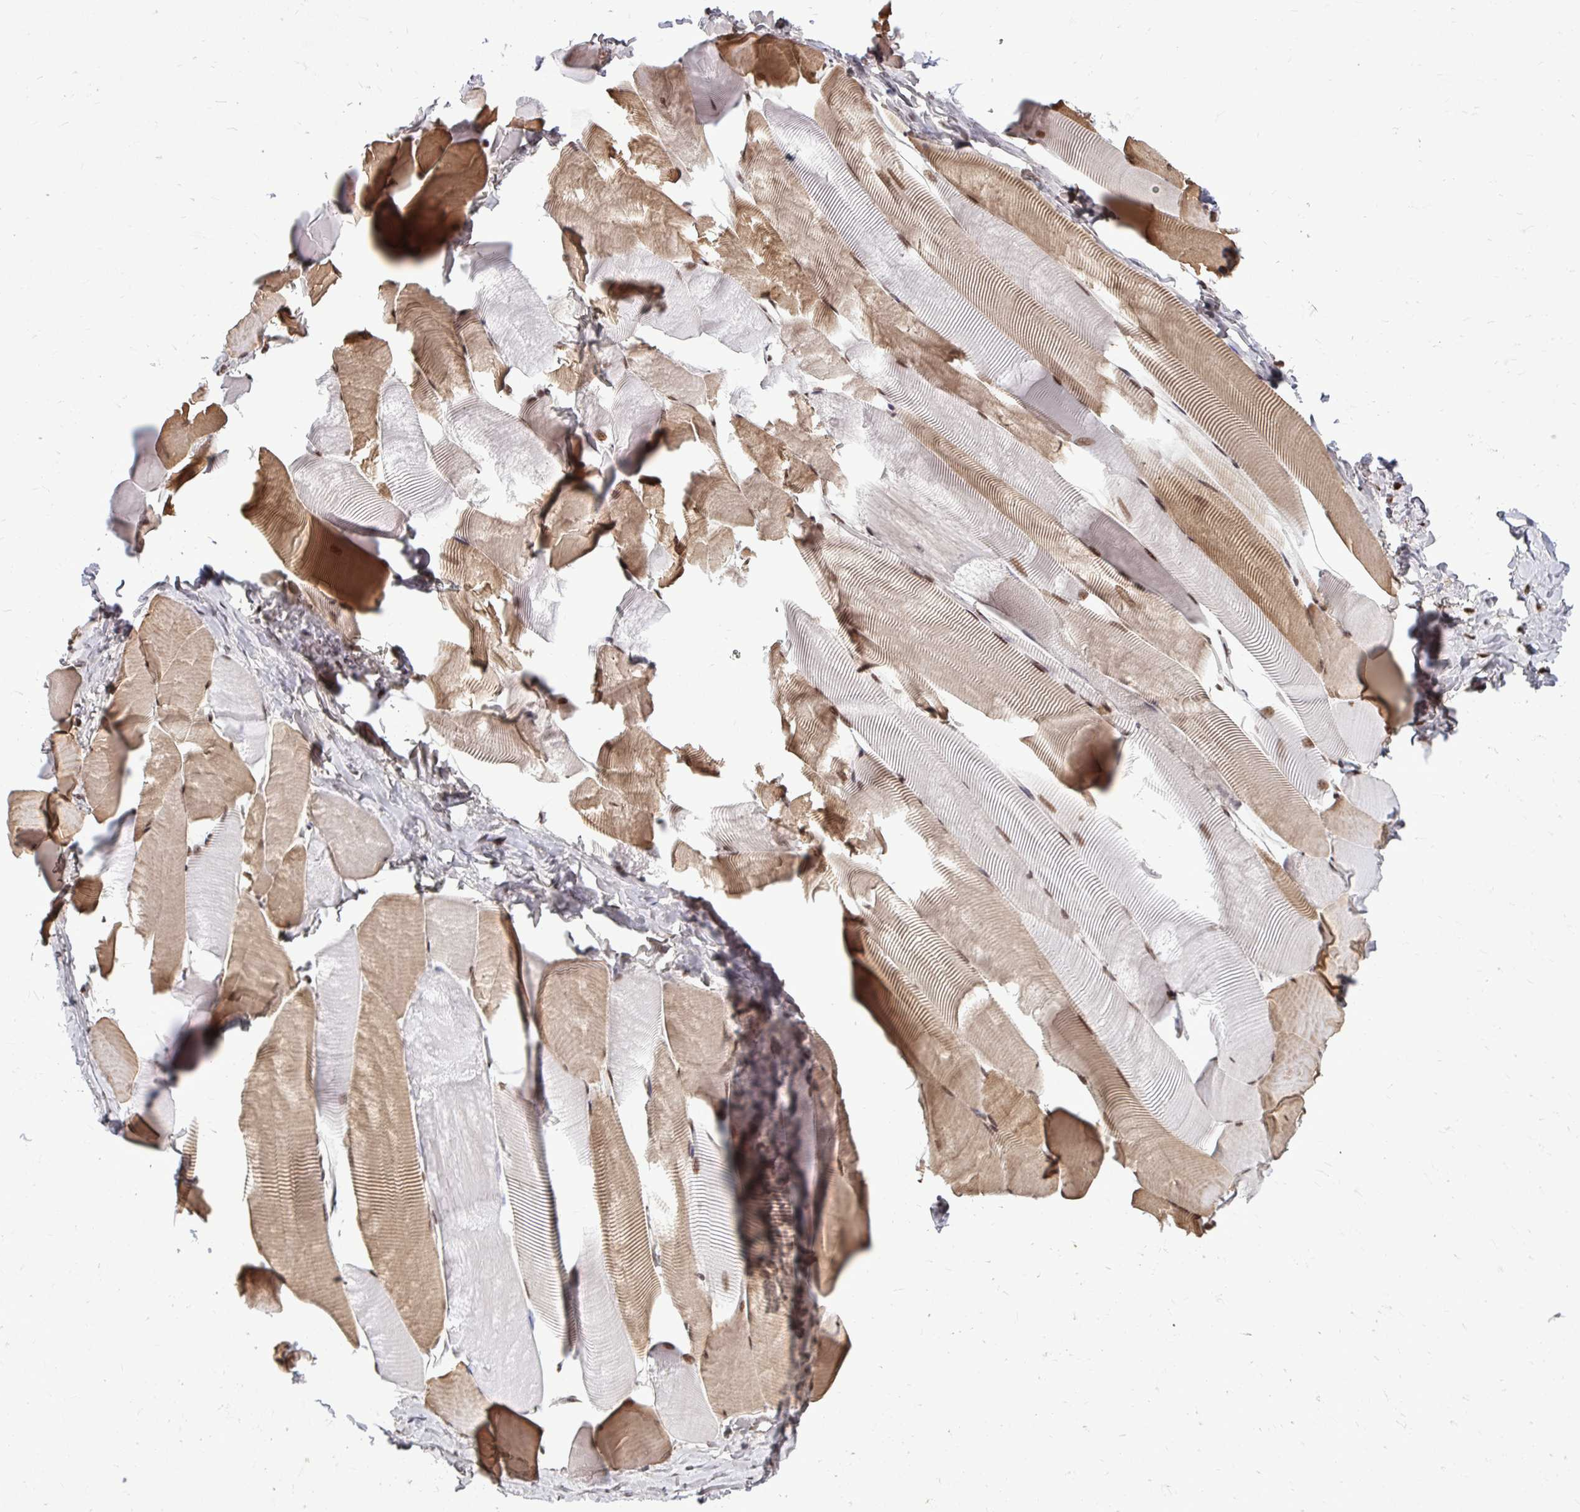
{"staining": {"intensity": "moderate", "quantity": "25%-75%", "location": "cytoplasmic/membranous,nuclear"}, "tissue": "skeletal muscle", "cell_type": "Myocytes", "image_type": "normal", "snomed": [{"axis": "morphology", "description": "Normal tissue, NOS"}, {"axis": "topography", "description": "Skeletal muscle"}], "caption": "The immunohistochemical stain highlights moderate cytoplasmic/membranous,nuclear expression in myocytes of unremarkable skeletal muscle. Using DAB (brown) and hematoxylin (blue) stains, captured at high magnification using brightfield microscopy.", "gene": "CDYL", "patient": {"sex": "male", "age": 25}}